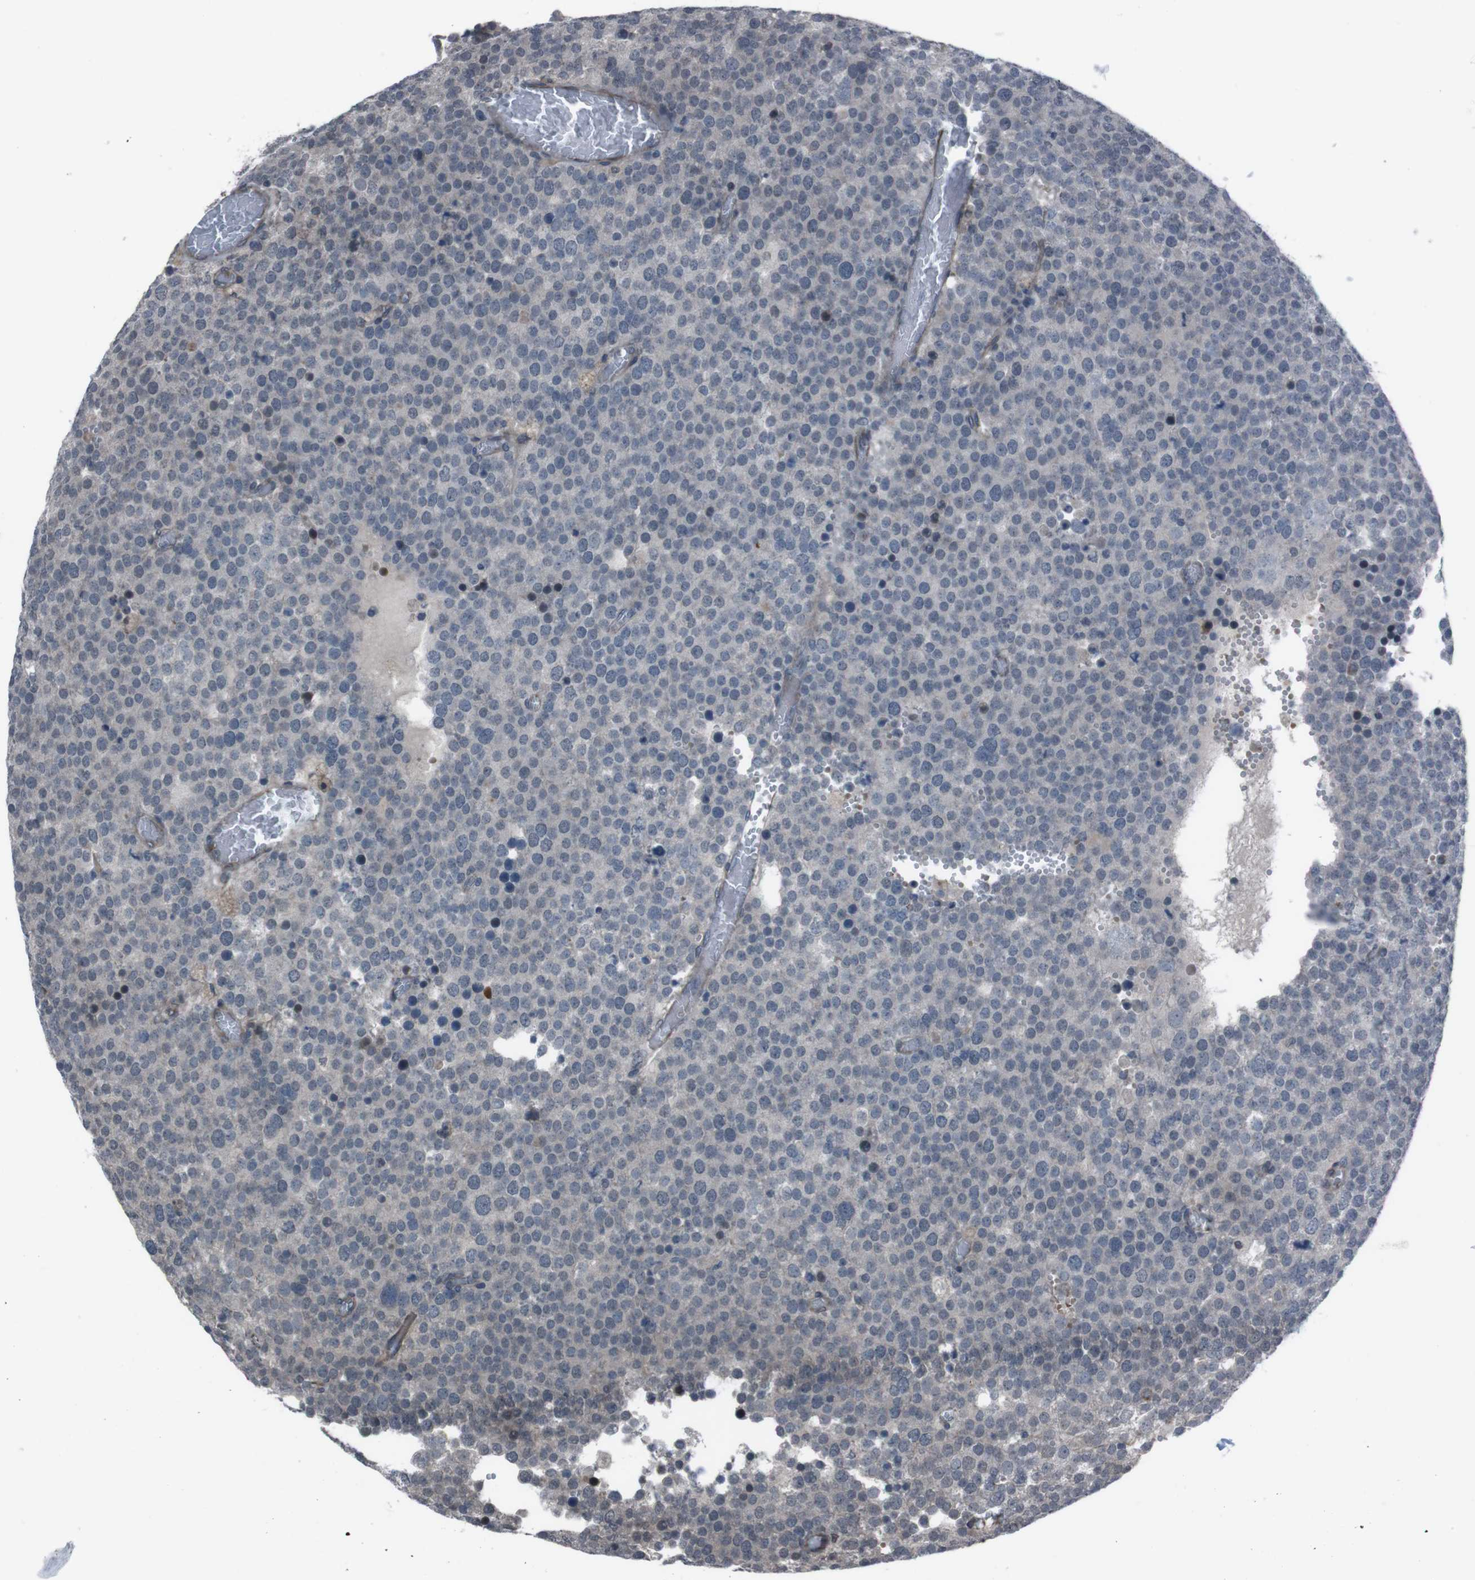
{"staining": {"intensity": "negative", "quantity": "none", "location": "none"}, "tissue": "testis cancer", "cell_type": "Tumor cells", "image_type": "cancer", "snomed": [{"axis": "morphology", "description": "Normal tissue, NOS"}, {"axis": "morphology", "description": "Seminoma, NOS"}, {"axis": "topography", "description": "Testis"}], "caption": "Tumor cells show no significant protein expression in seminoma (testis). The staining was performed using DAB (3,3'-diaminobenzidine) to visualize the protein expression in brown, while the nuclei were stained in blue with hematoxylin (Magnification: 20x).", "gene": "SS18L1", "patient": {"sex": "male", "age": 71}}